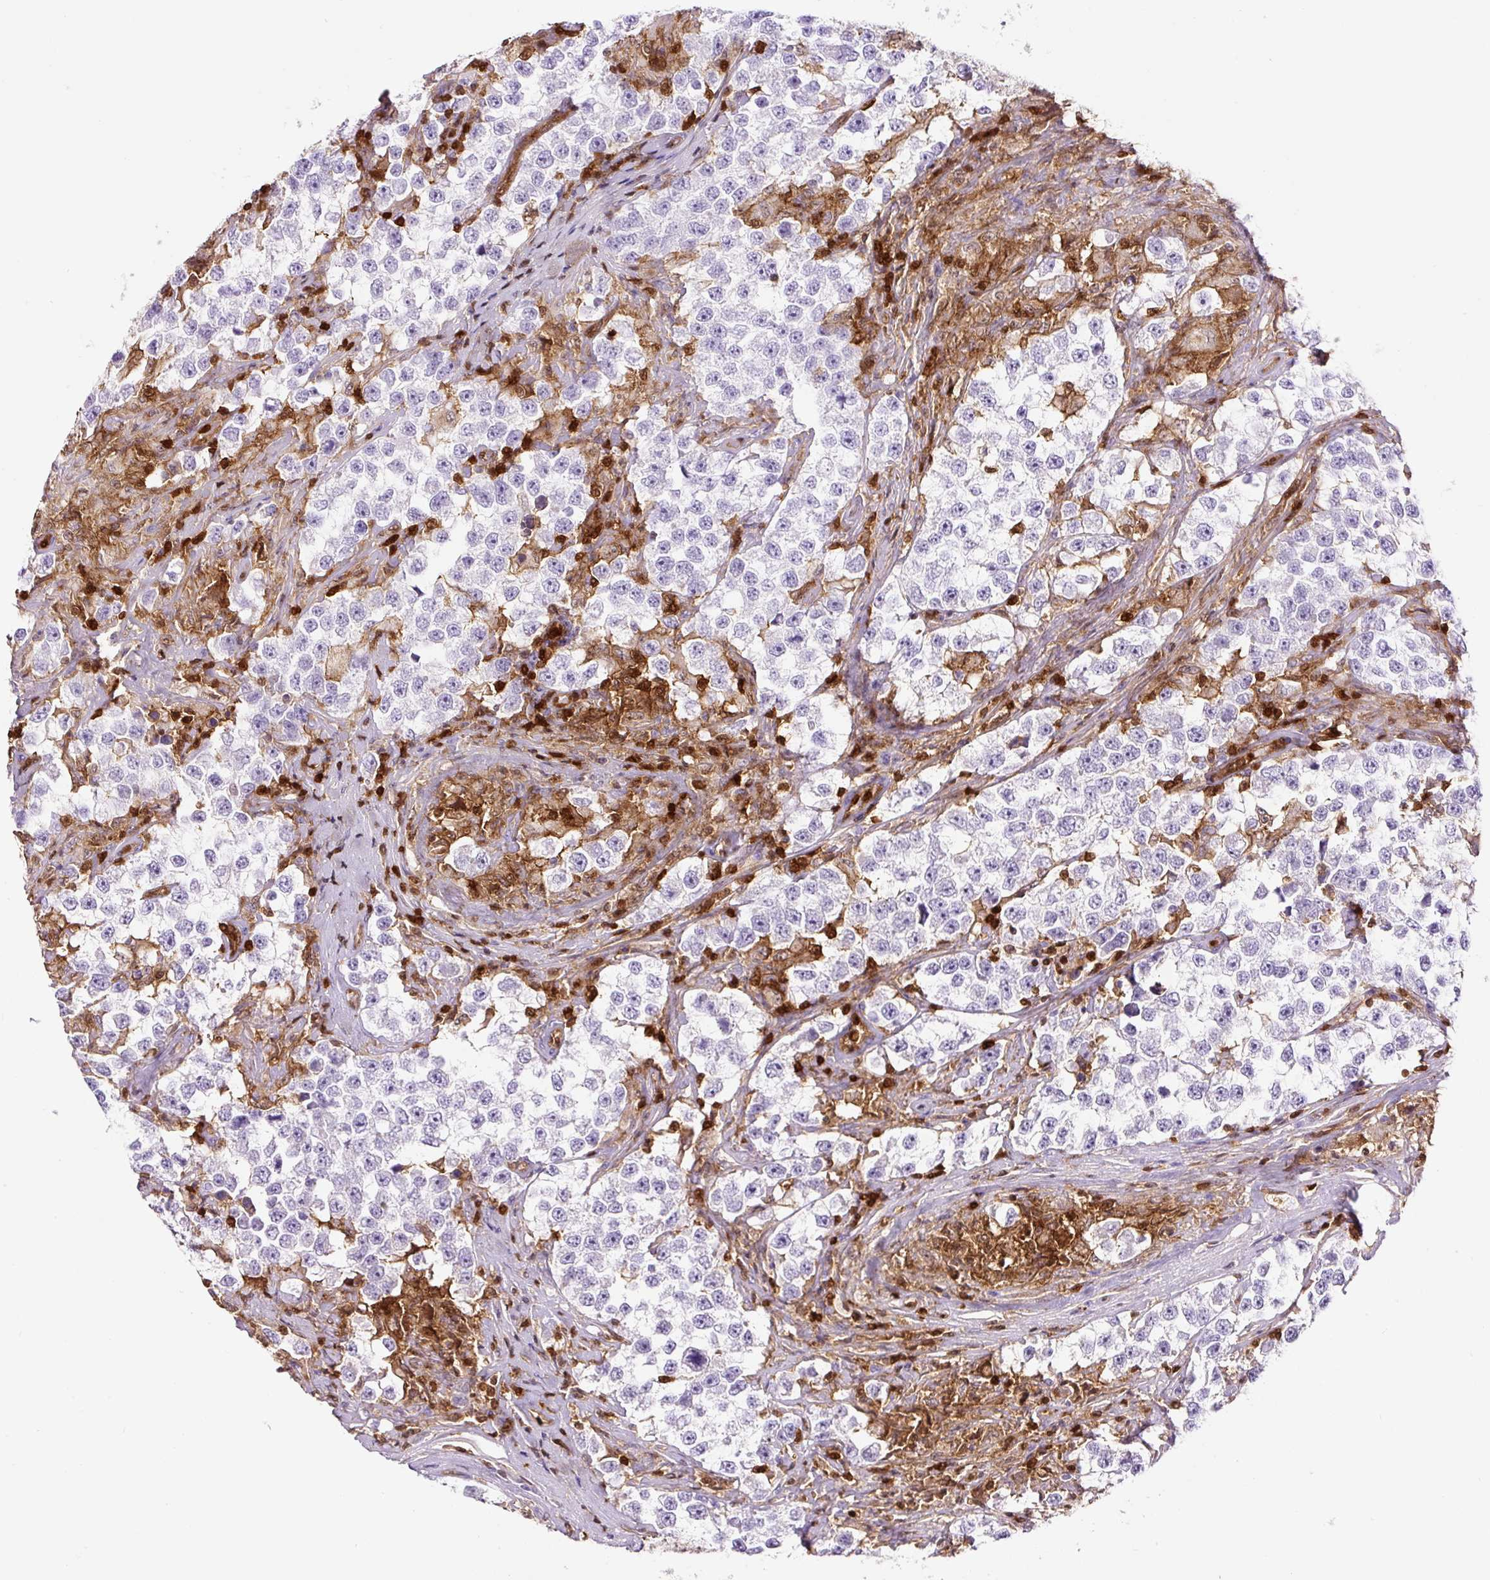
{"staining": {"intensity": "negative", "quantity": "none", "location": "none"}, "tissue": "testis cancer", "cell_type": "Tumor cells", "image_type": "cancer", "snomed": [{"axis": "morphology", "description": "Seminoma, NOS"}, {"axis": "topography", "description": "Testis"}], "caption": "Testis cancer stained for a protein using immunohistochemistry demonstrates no staining tumor cells.", "gene": "ANXA1", "patient": {"sex": "male", "age": 46}}